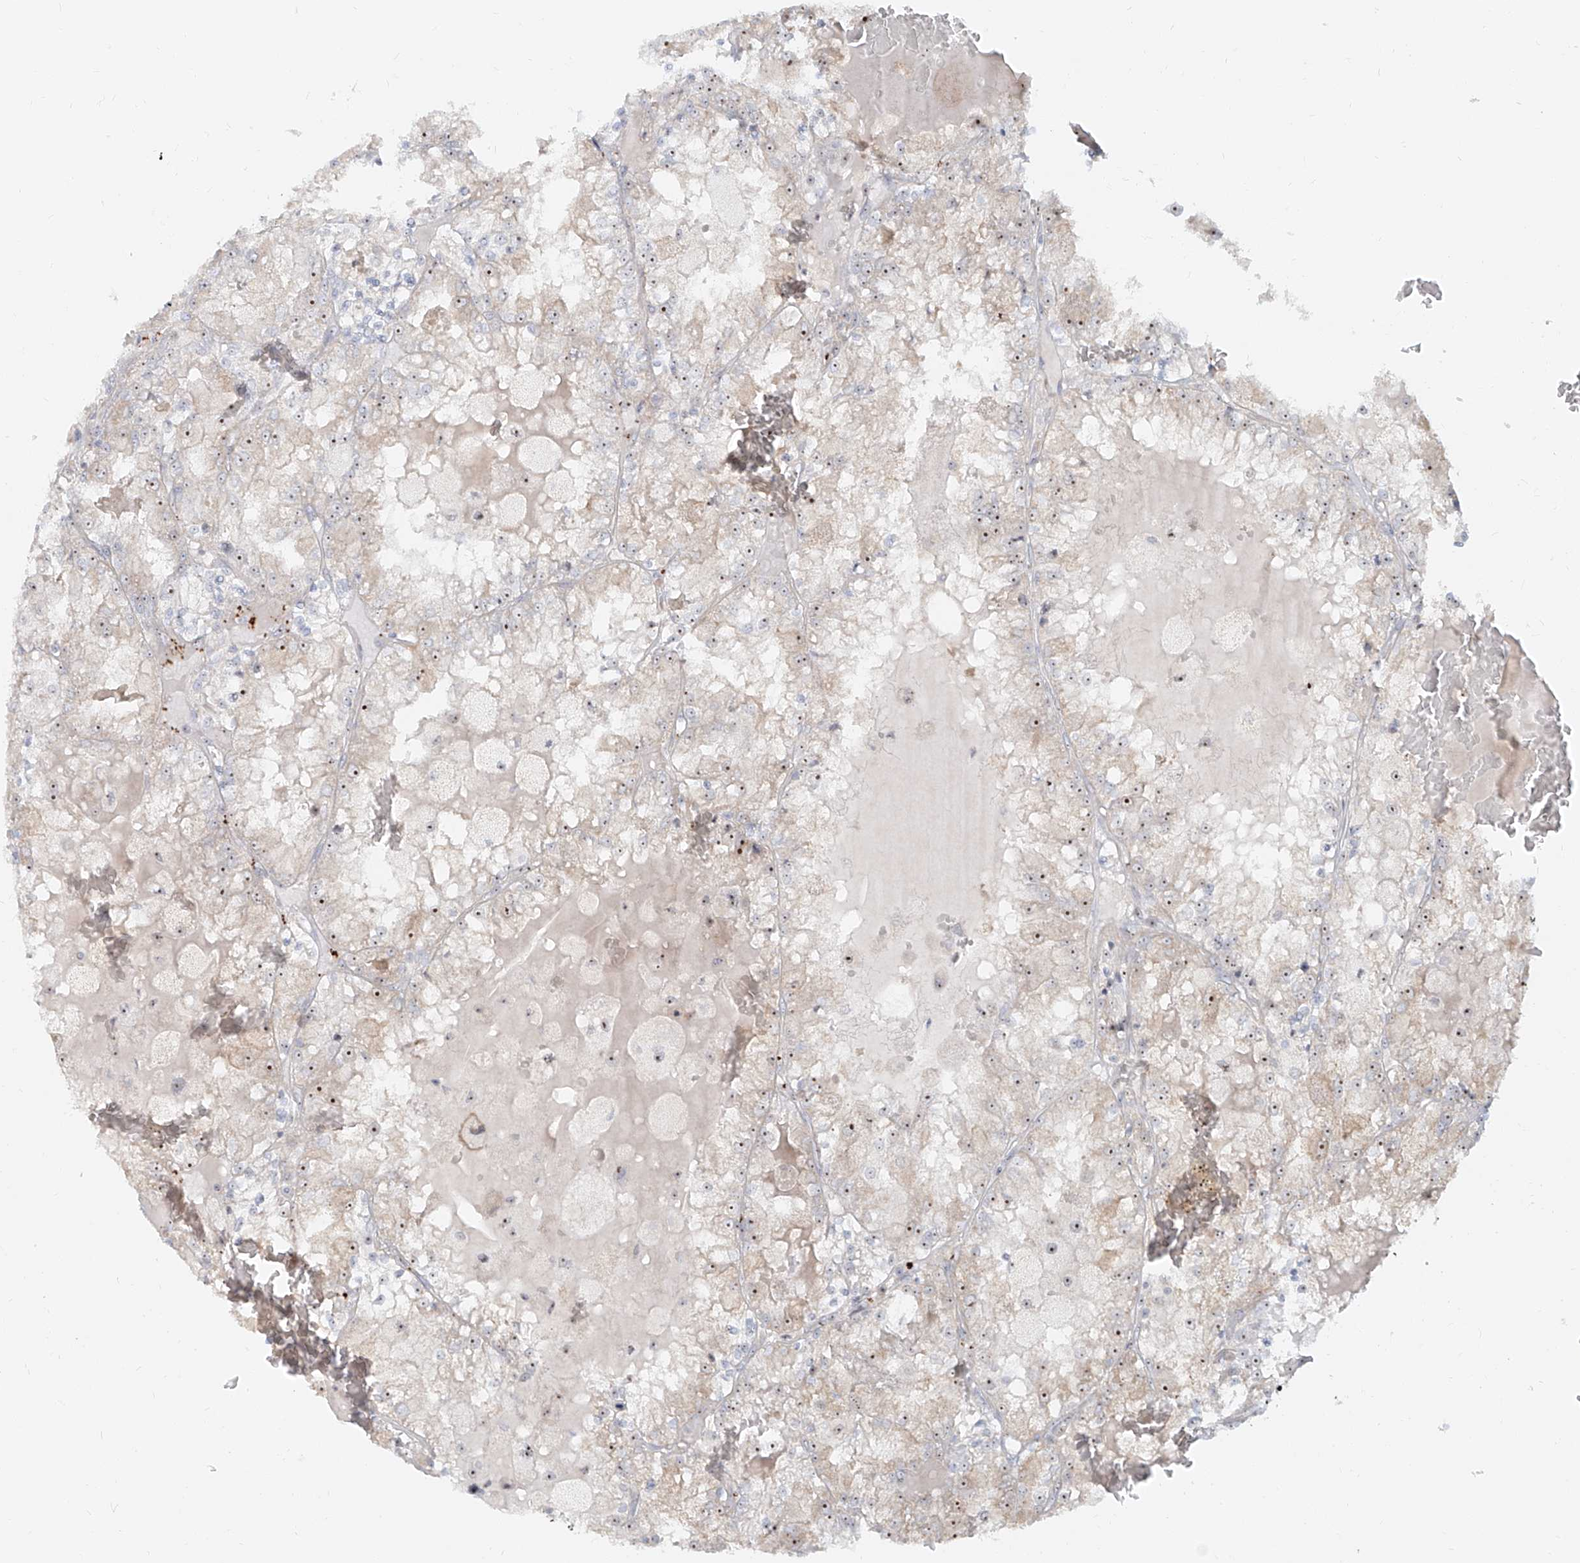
{"staining": {"intensity": "moderate", "quantity": "25%-75%", "location": "nuclear"}, "tissue": "renal cancer", "cell_type": "Tumor cells", "image_type": "cancer", "snomed": [{"axis": "morphology", "description": "Adenocarcinoma, NOS"}, {"axis": "topography", "description": "Kidney"}], "caption": "The image reveals staining of renal cancer, revealing moderate nuclear protein positivity (brown color) within tumor cells.", "gene": "BYSL", "patient": {"sex": "female", "age": 56}}